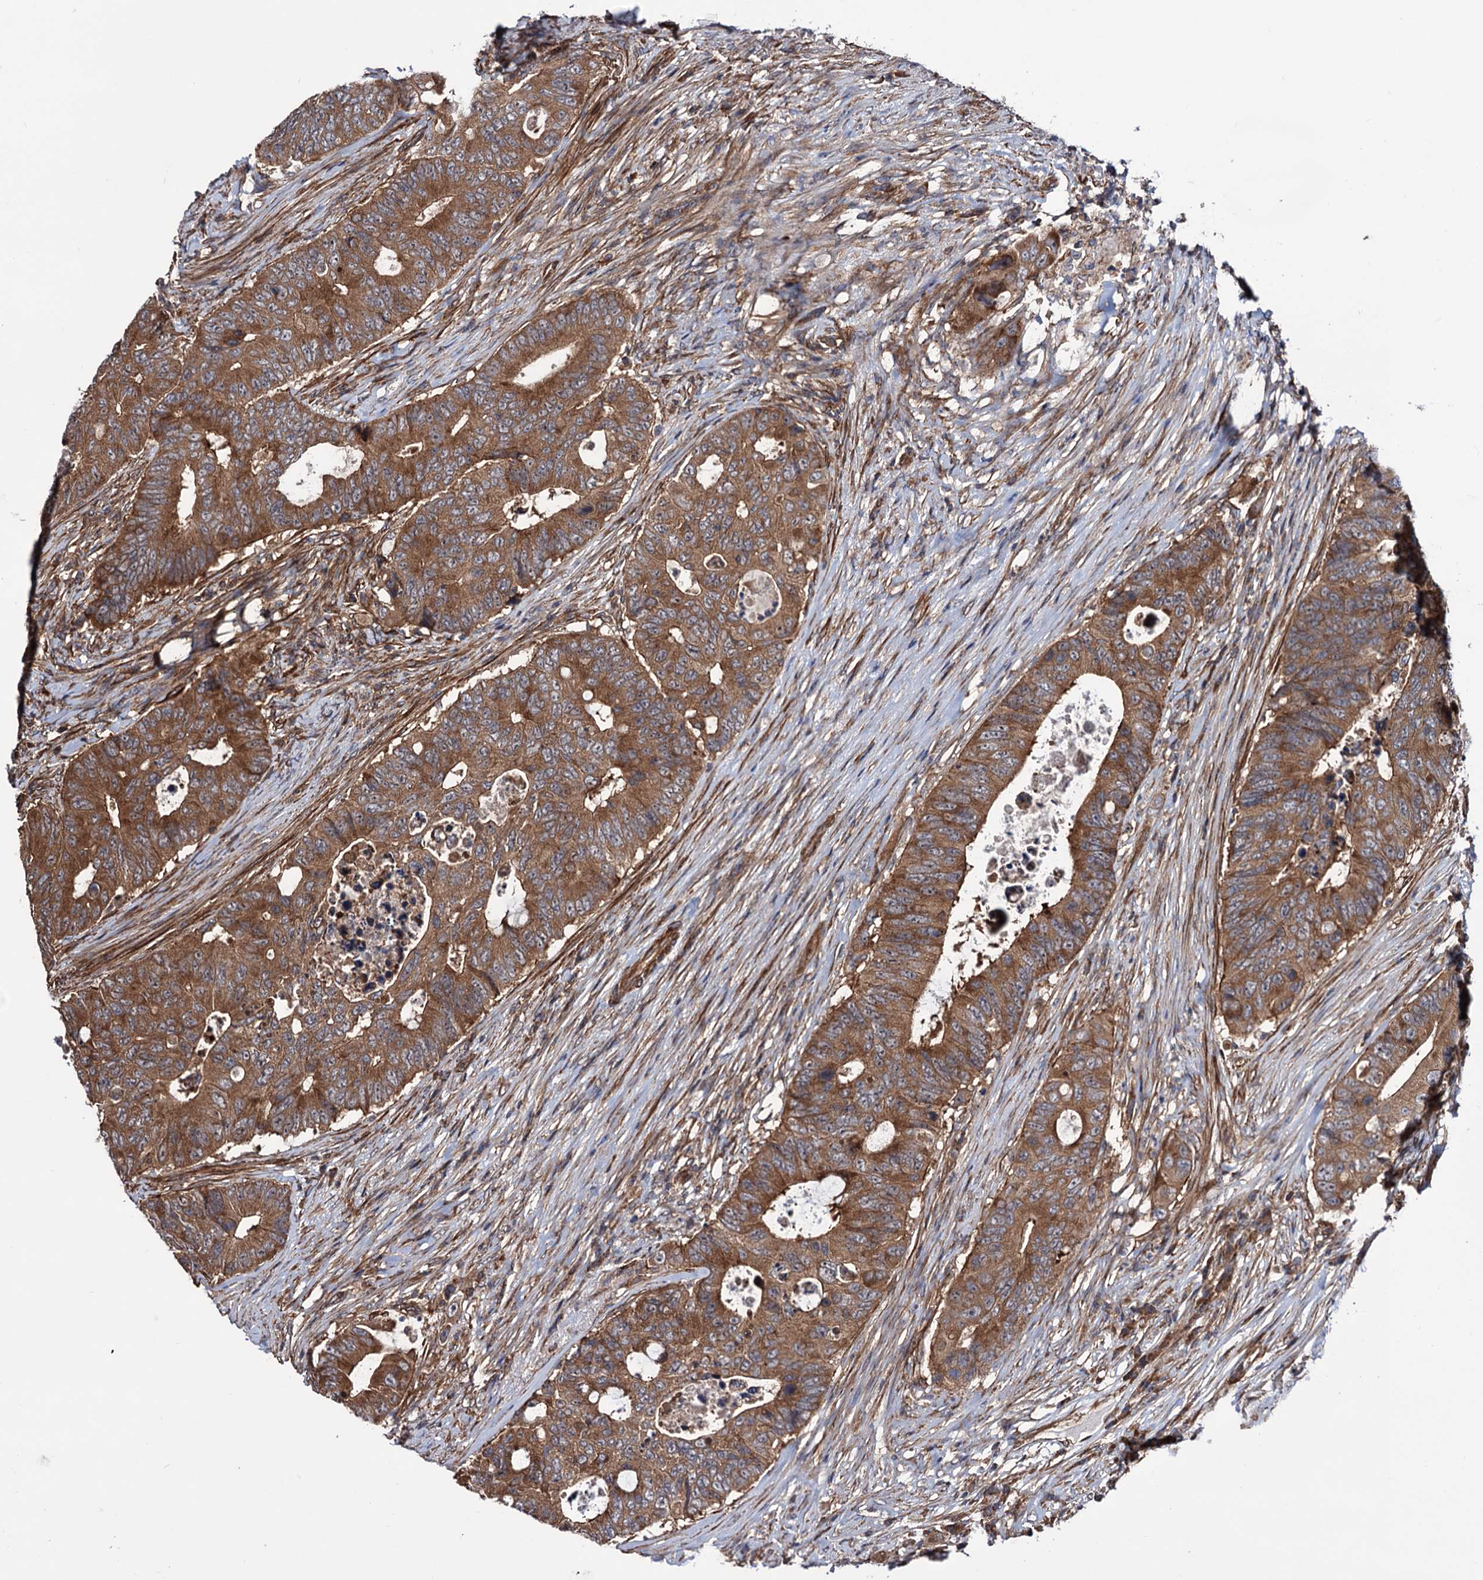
{"staining": {"intensity": "strong", "quantity": ">75%", "location": "cytoplasmic/membranous"}, "tissue": "colorectal cancer", "cell_type": "Tumor cells", "image_type": "cancer", "snomed": [{"axis": "morphology", "description": "Adenocarcinoma, NOS"}, {"axis": "topography", "description": "Colon"}], "caption": "The immunohistochemical stain labels strong cytoplasmic/membranous staining in tumor cells of colorectal cancer tissue.", "gene": "FERMT2", "patient": {"sex": "male", "age": 71}}